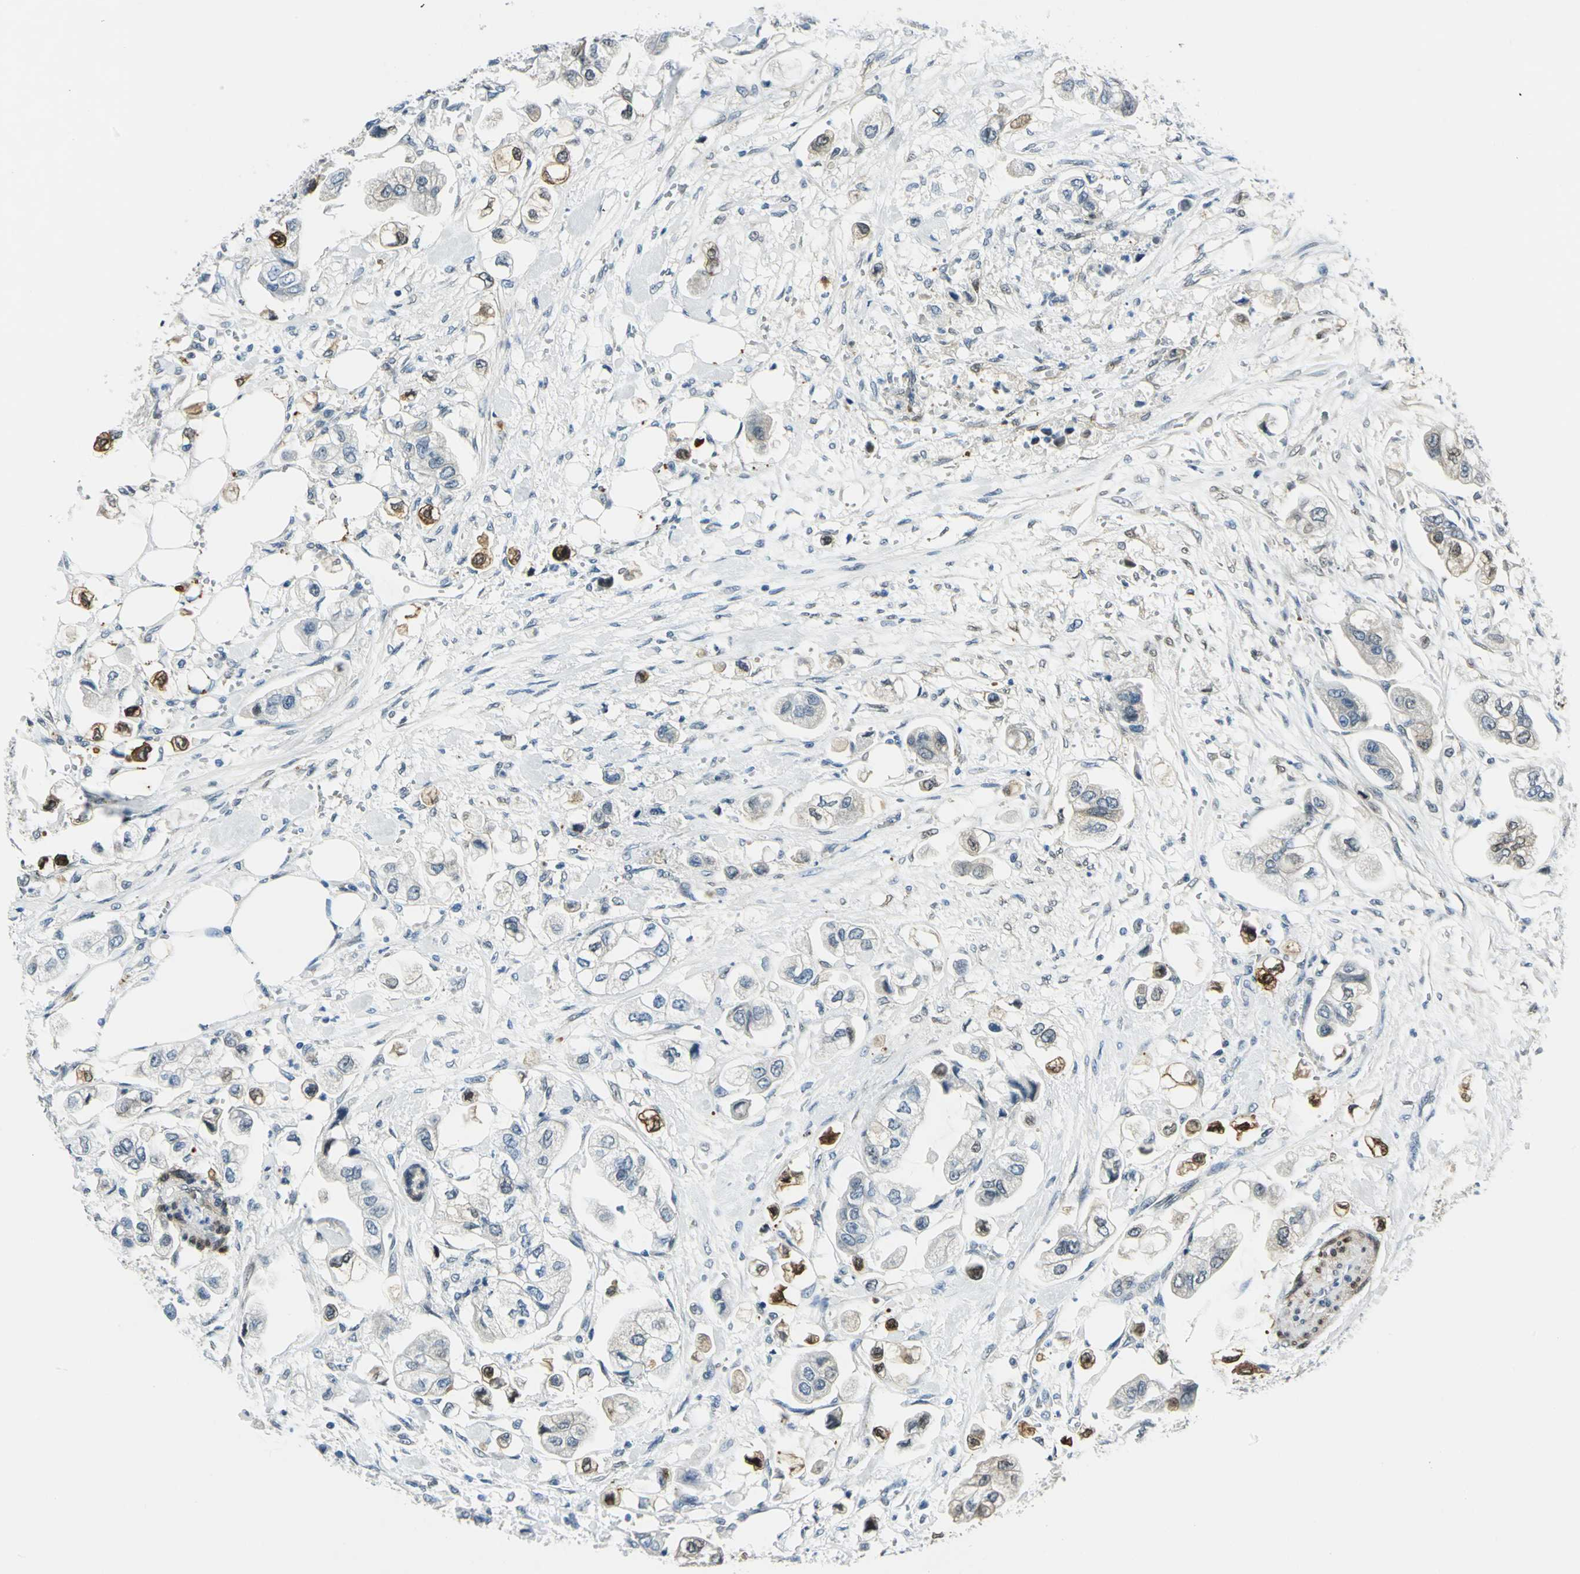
{"staining": {"intensity": "weak", "quantity": "<25%", "location": "cytoplasmic/membranous"}, "tissue": "stomach cancer", "cell_type": "Tumor cells", "image_type": "cancer", "snomed": [{"axis": "morphology", "description": "Adenocarcinoma, NOS"}, {"axis": "topography", "description": "Stomach"}], "caption": "Immunohistochemistry (IHC) photomicrograph of stomach adenocarcinoma stained for a protein (brown), which shows no staining in tumor cells. Nuclei are stained in blue.", "gene": "HSPB1", "patient": {"sex": "male", "age": 62}}